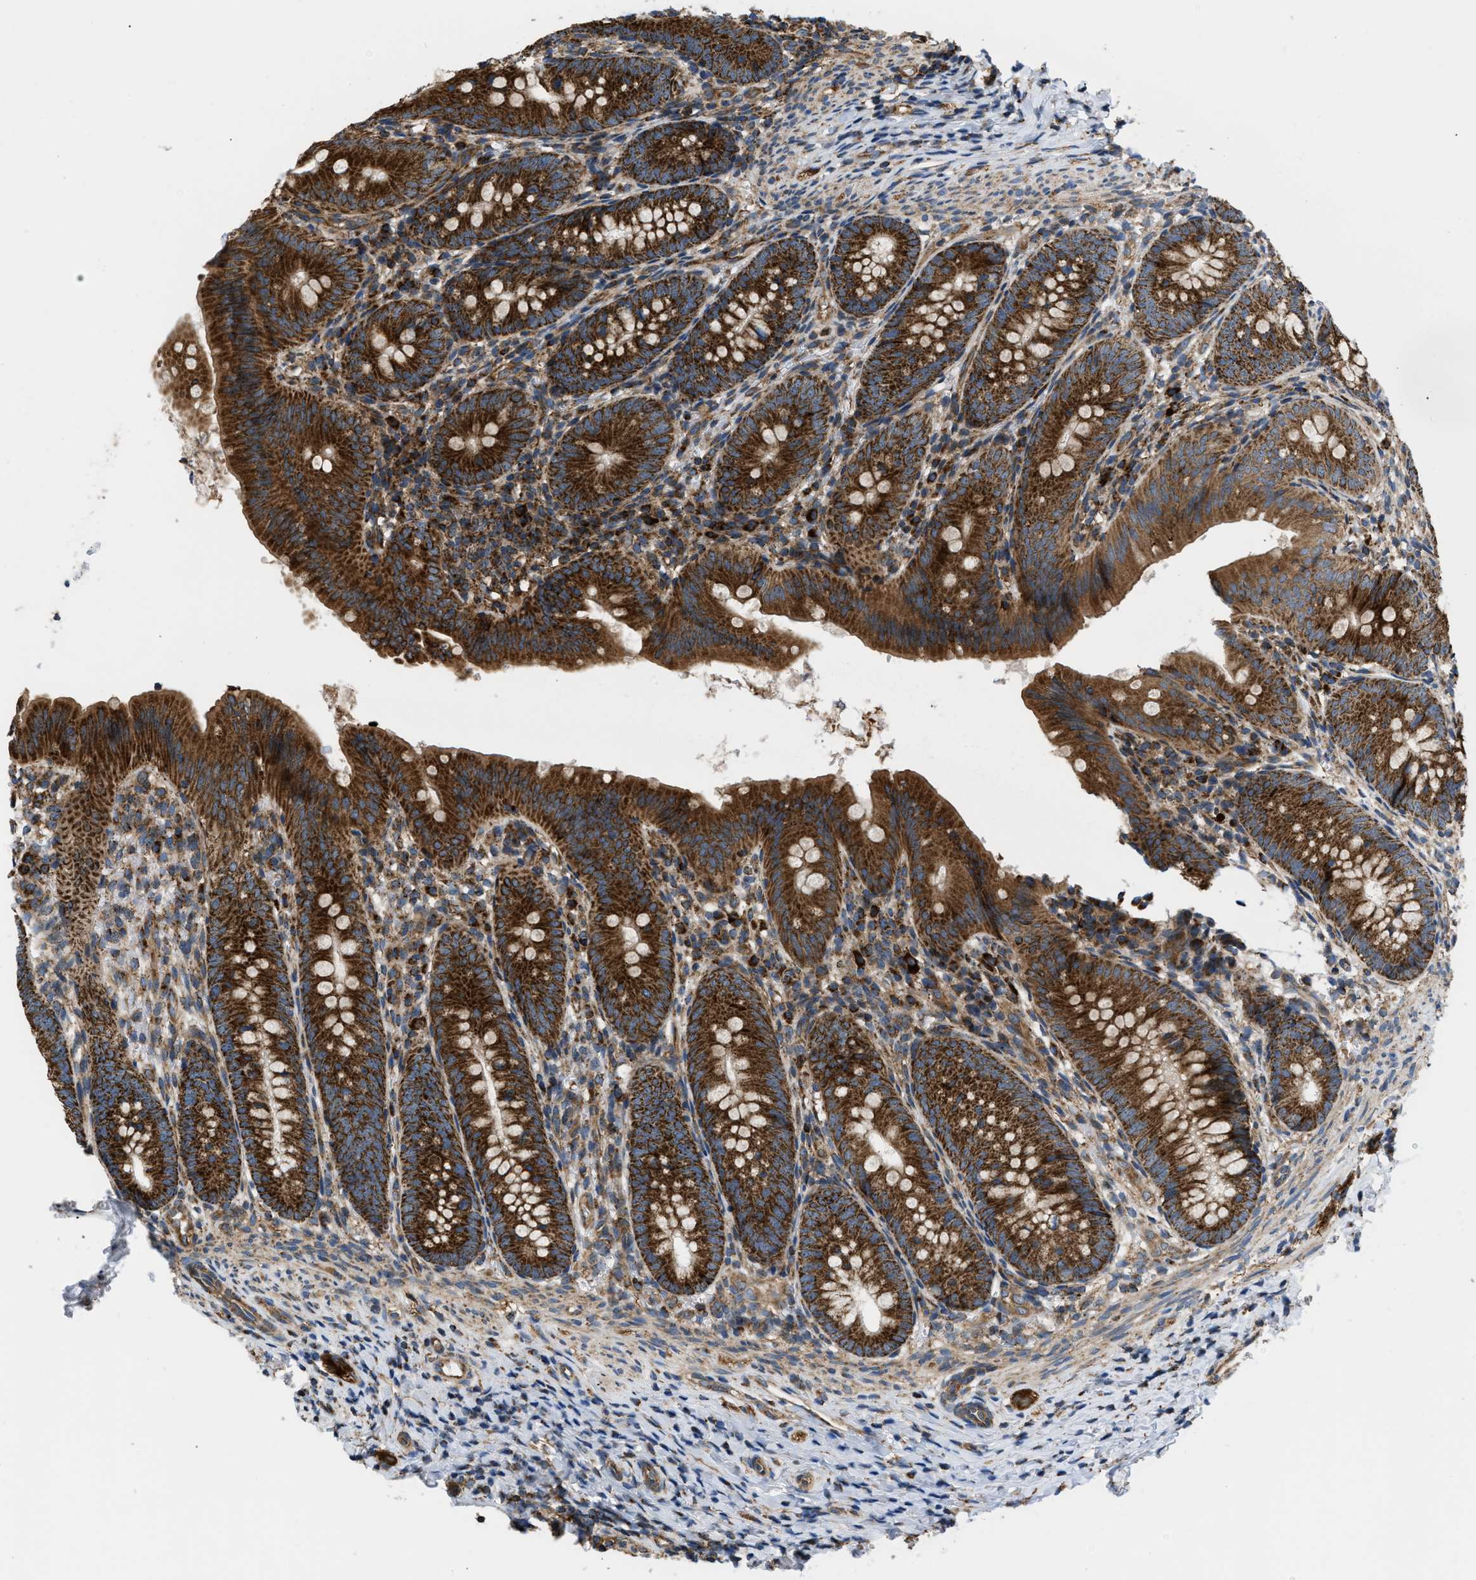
{"staining": {"intensity": "strong", "quantity": ">75%", "location": "cytoplasmic/membranous"}, "tissue": "appendix", "cell_type": "Glandular cells", "image_type": "normal", "snomed": [{"axis": "morphology", "description": "Normal tissue, NOS"}, {"axis": "topography", "description": "Appendix"}], "caption": "Appendix stained with a brown dye displays strong cytoplasmic/membranous positive staining in about >75% of glandular cells.", "gene": "OPTN", "patient": {"sex": "male", "age": 1}}